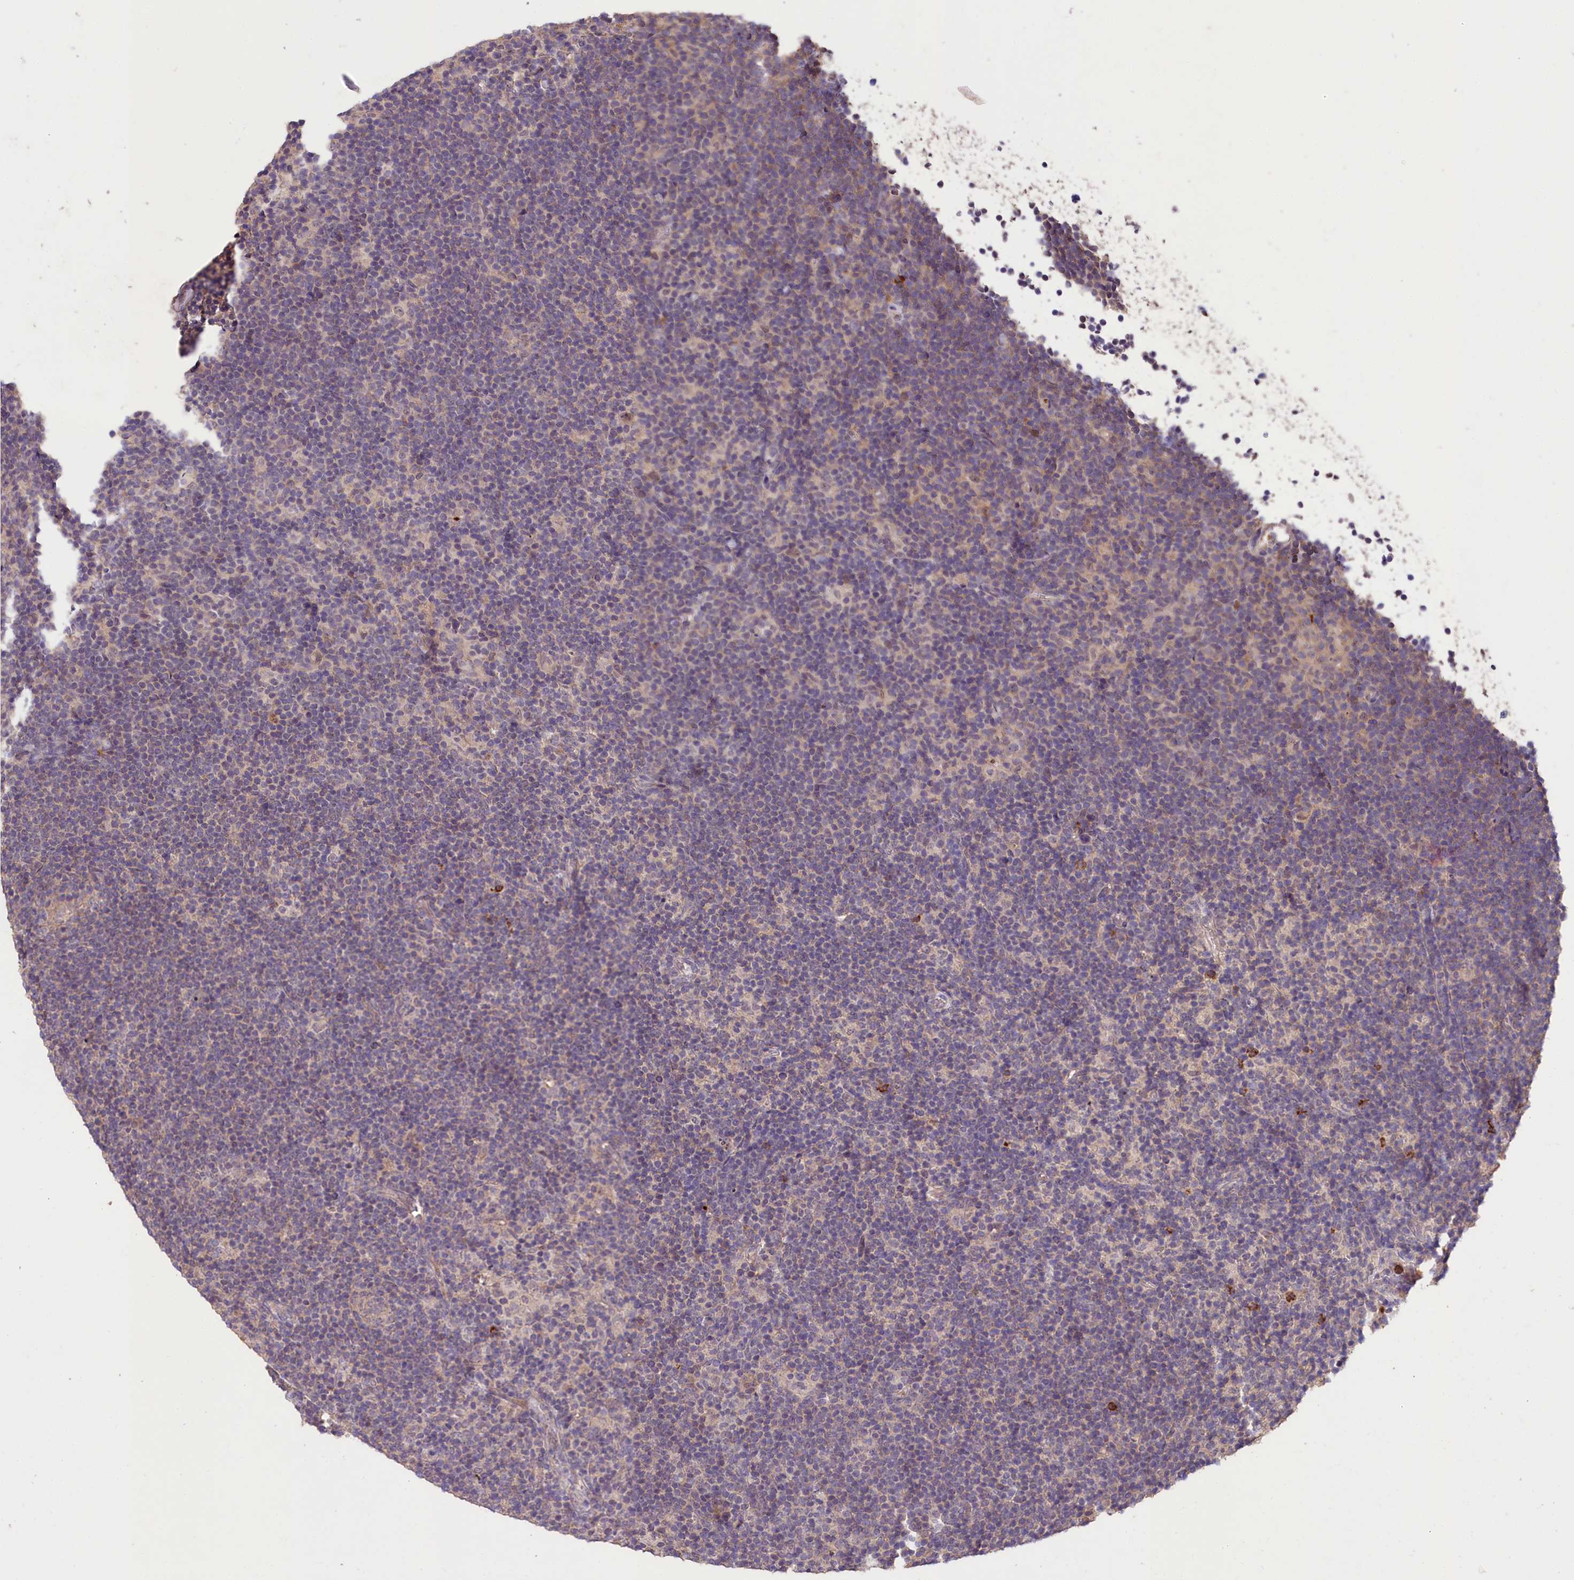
{"staining": {"intensity": "negative", "quantity": "none", "location": "none"}, "tissue": "lymphoma", "cell_type": "Tumor cells", "image_type": "cancer", "snomed": [{"axis": "morphology", "description": "Hodgkin's disease, NOS"}, {"axis": "topography", "description": "Lymph node"}], "caption": "This is an IHC photomicrograph of lymphoma. There is no expression in tumor cells.", "gene": "KLRB1", "patient": {"sex": "female", "age": 57}}